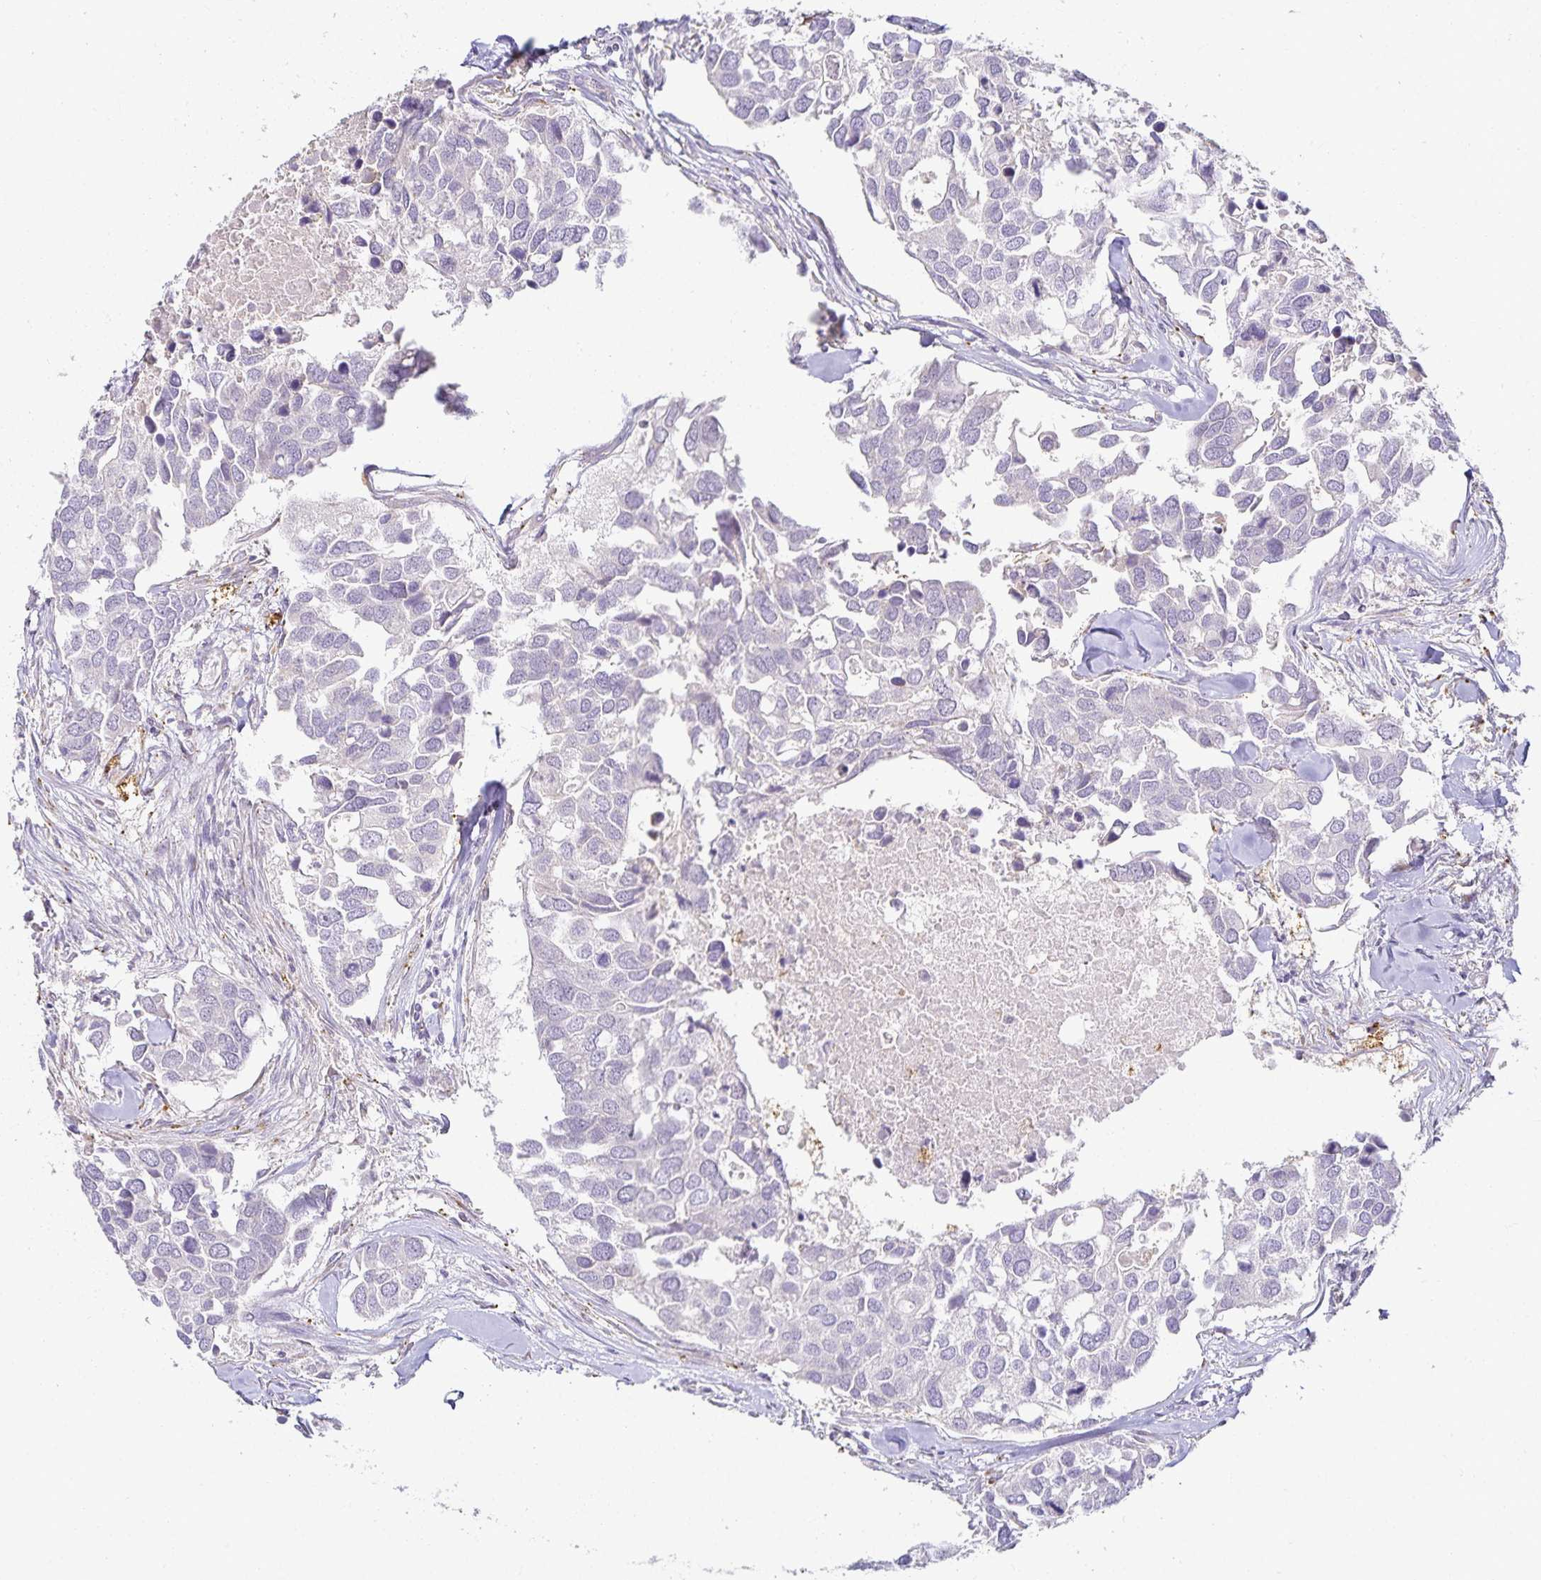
{"staining": {"intensity": "negative", "quantity": "none", "location": "none"}, "tissue": "breast cancer", "cell_type": "Tumor cells", "image_type": "cancer", "snomed": [{"axis": "morphology", "description": "Duct carcinoma"}, {"axis": "topography", "description": "Breast"}], "caption": "This is a micrograph of IHC staining of breast cancer (invasive ductal carcinoma), which shows no positivity in tumor cells. Brightfield microscopy of immunohistochemistry stained with DAB (3,3'-diaminobenzidine) (brown) and hematoxylin (blue), captured at high magnification.", "gene": "GP2", "patient": {"sex": "female", "age": 83}}